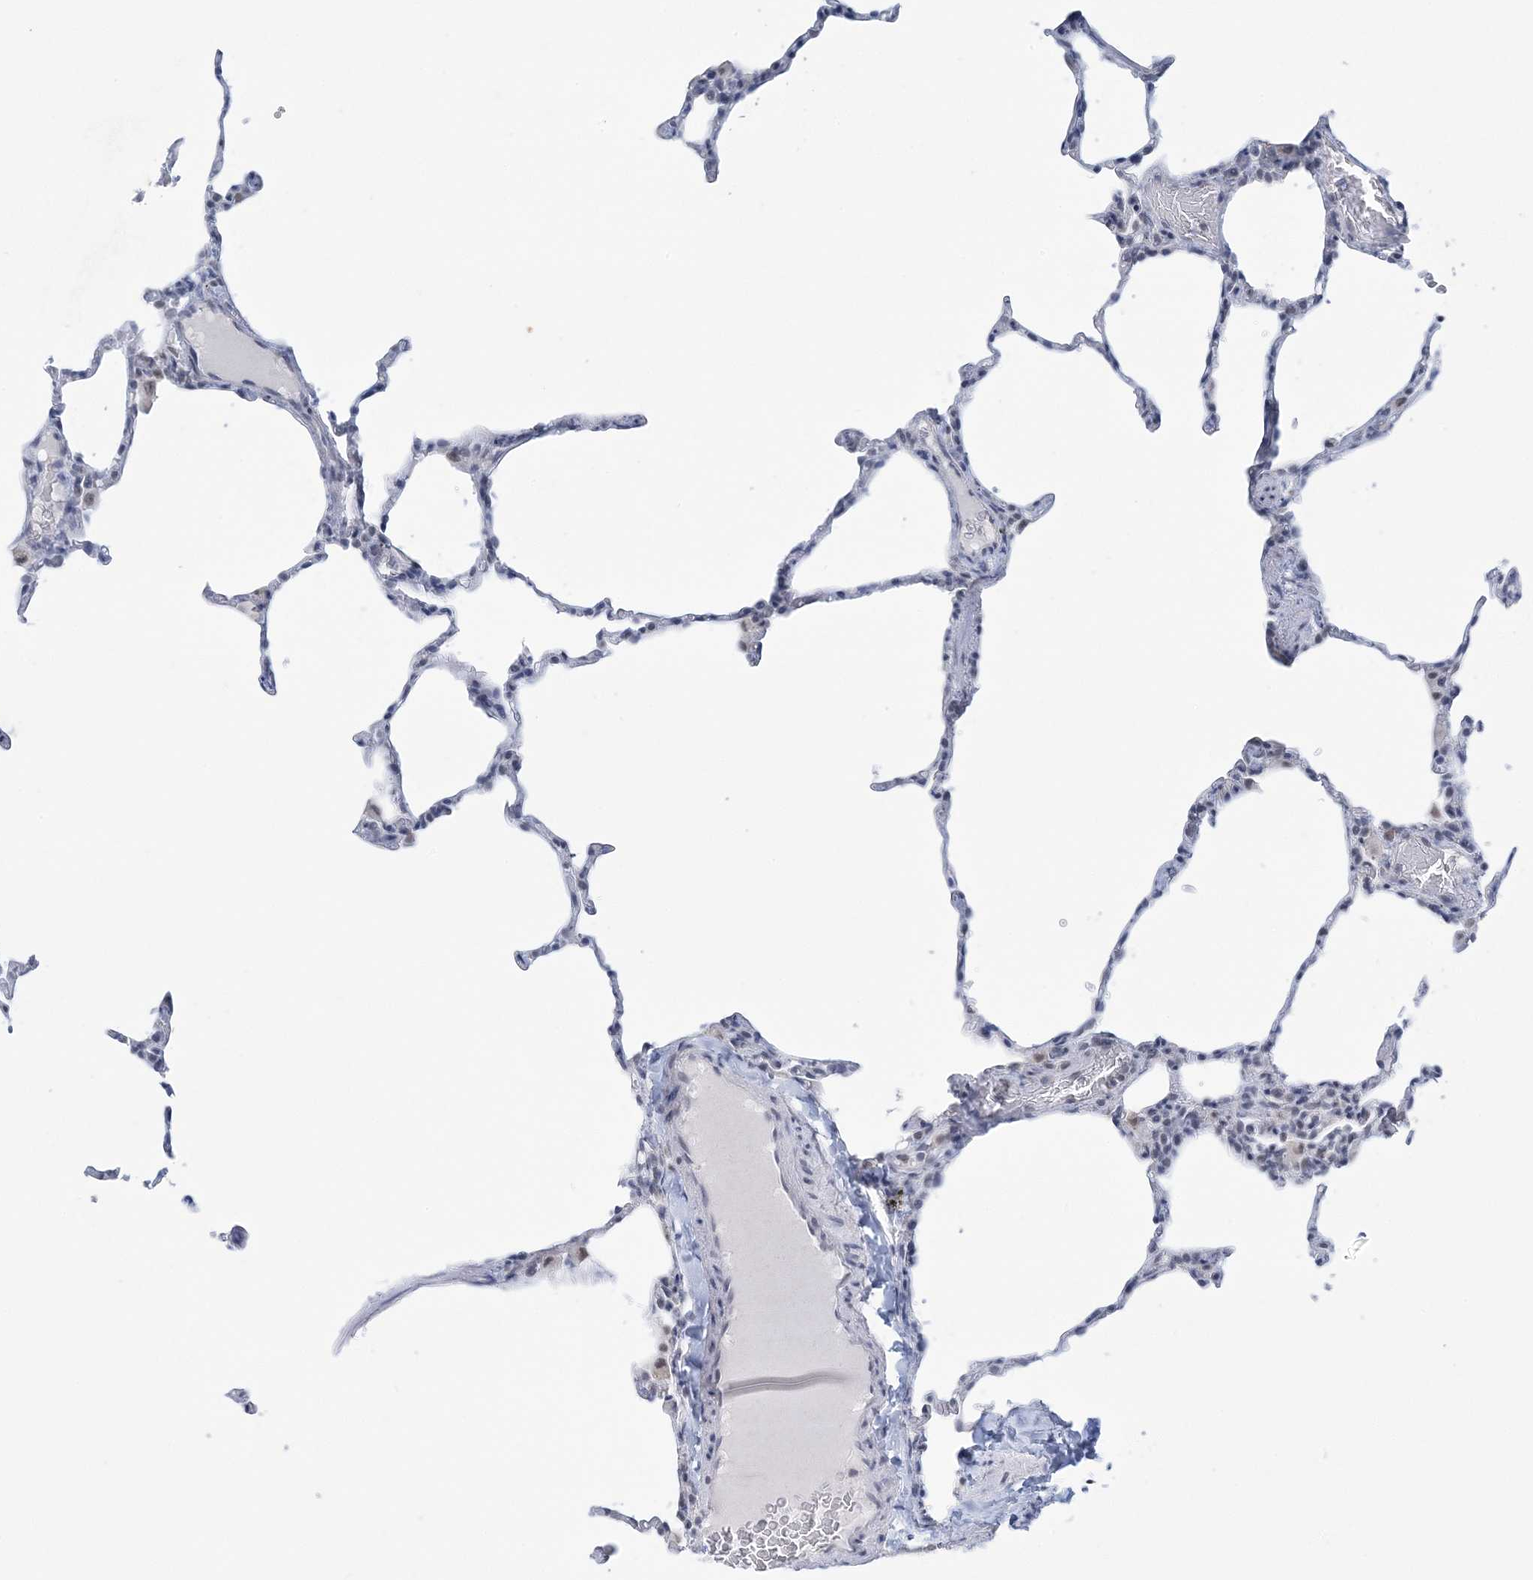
{"staining": {"intensity": "negative", "quantity": "none", "location": "none"}, "tissue": "lung", "cell_type": "Alveolar cells", "image_type": "normal", "snomed": [{"axis": "morphology", "description": "Normal tissue, NOS"}, {"axis": "topography", "description": "Lung"}], "caption": "Photomicrograph shows no protein positivity in alveolar cells of benign lung.", "gene": "ZBTB7A", "patient": {"sex": "male", "age": 20}}